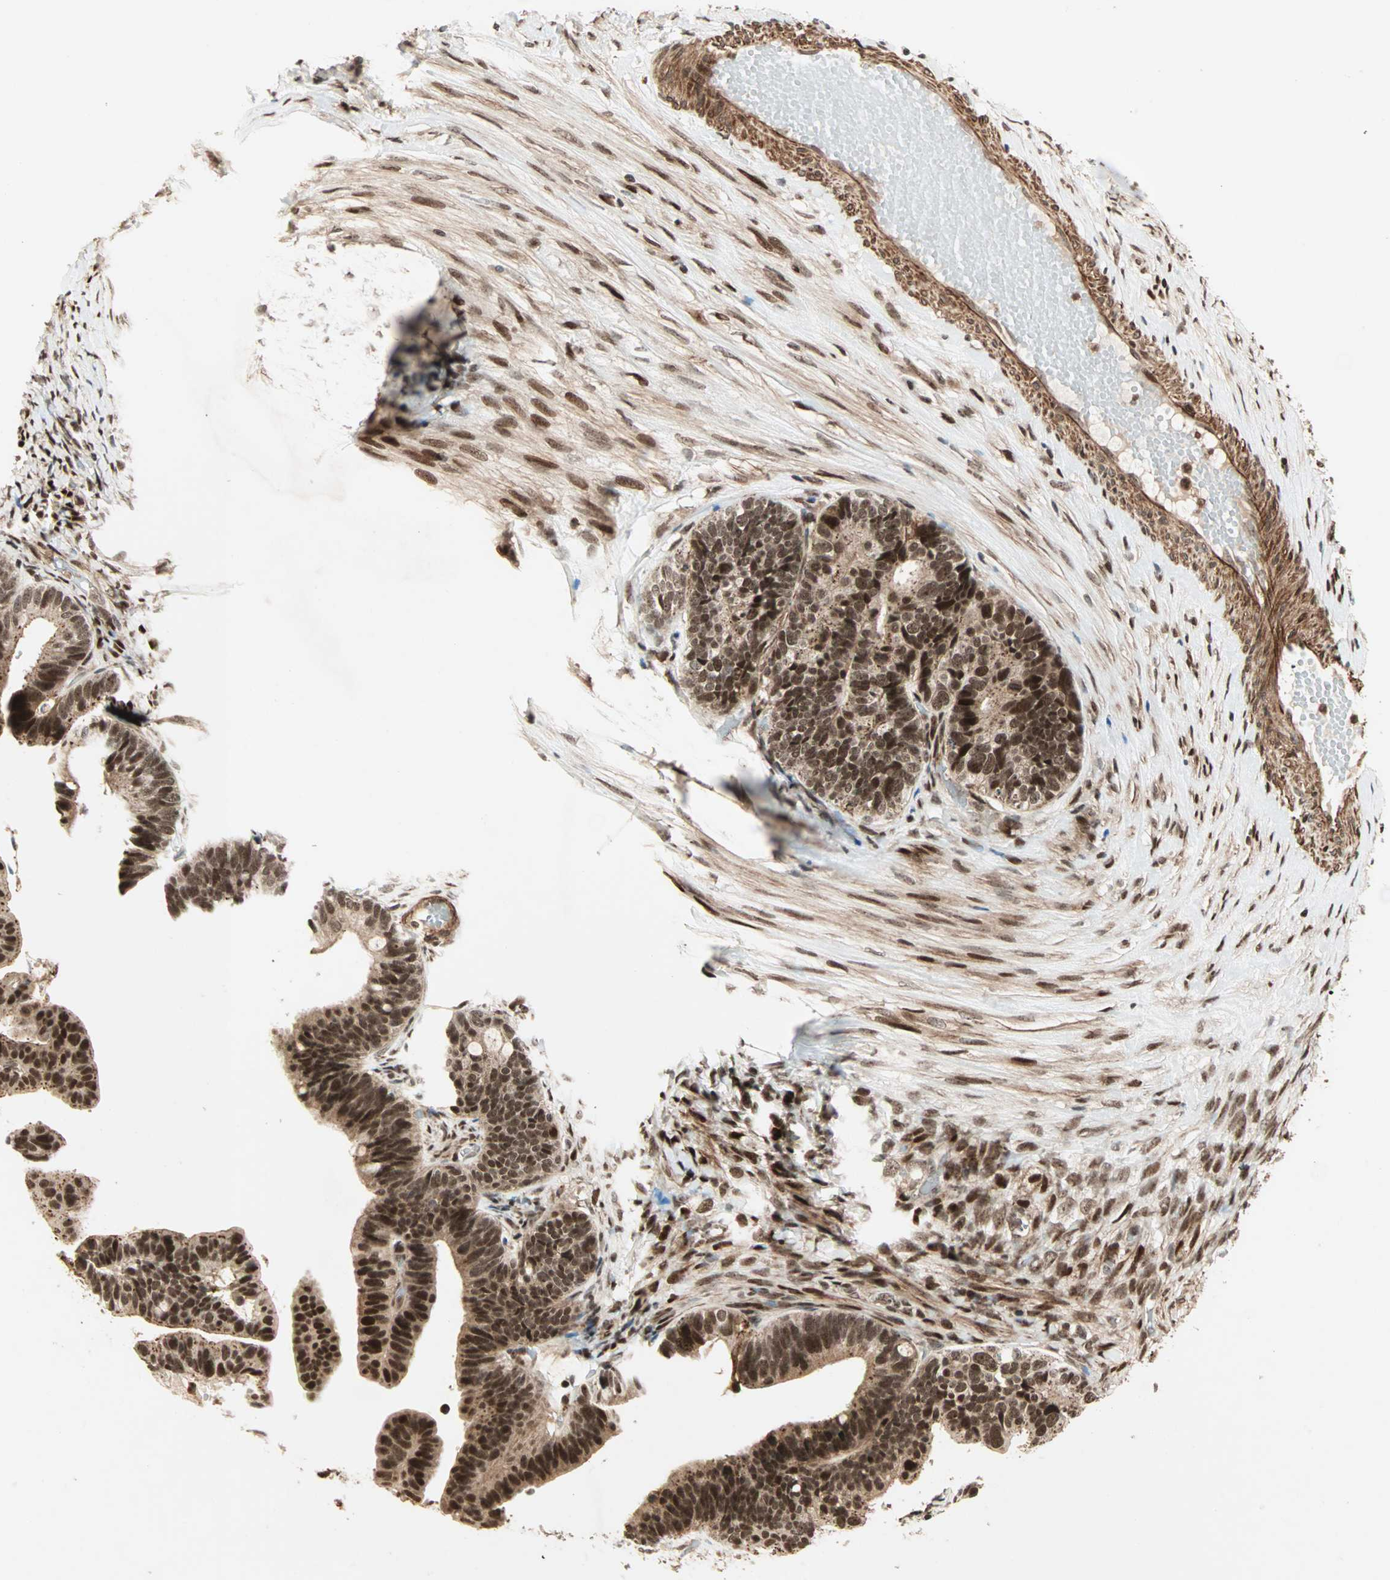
{"staining": {"intensity": "strong", "quantity": ">75%", "location": "cytoplasmic/membranous,nuclear"}, "tissue": "ovarian cancer", "cell_type": "Tumor cells", "image_type": "cancer", "snomed": [{"axis": "morphology", "description": "Cystadenocarcinoma, serous, NOS"}, {"axis": "topography", "description": "Ovary"}], "caption": "Protein analysis of ovarian cancer (serous cystadenocarcinoma) tissue exhibits strong cytoplasmic/membranous and nuclear positivity in approximately >75% of tumor cells.", "gene": "ZBED9", "patient": {"sex": "female", "age": 56}}